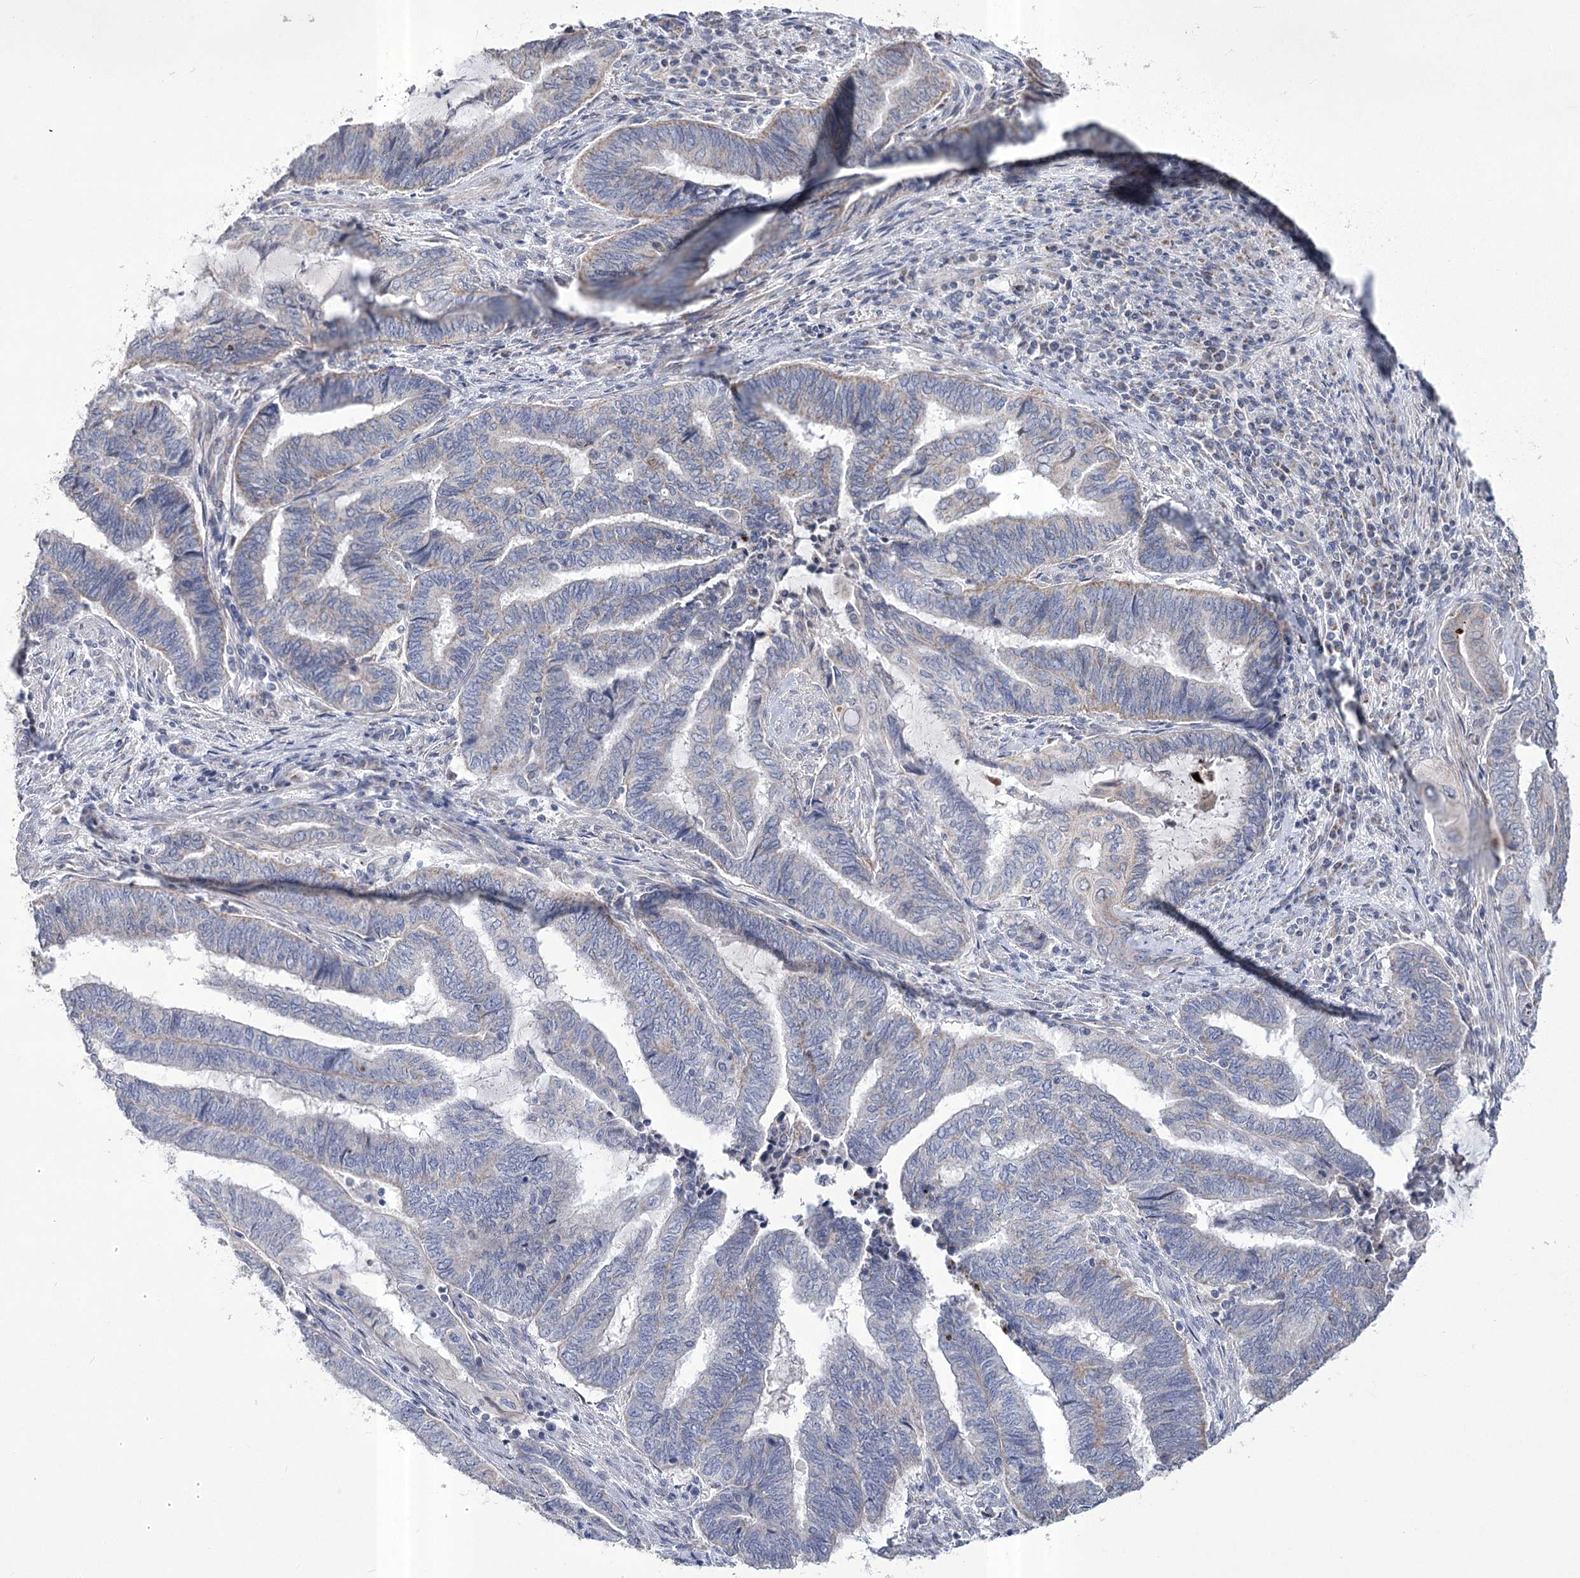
{"staining": {"intensity": "negative", "quantity": "none", "location": "none"}, "tissue": "endometrial cancer", "cell_type": "Tumor cells", "image_type": "cancer", "snomed": [{"axis": "morphology", "description": "Adenocarcinoma, NOS"}, {"axis": "topography", "description": "Uterus"}, {"axis": "topography", "description": "Endometrium"}], "caption": "Immunohistochemistry histopathology image of neoplastic tissue: human endometrial adenocarcinoma stained with DAB (3,3'-diaminobenzidine) shows no significant protein positivity in tumor cells. Brightfield microscopy of IHC stained with DAB (3,3'-diaminobenzidine) (brown) and hematoxylin (blue), captured at high magnification.", "gene": "PDHB", "patient": {"sex": "female", "age": 70}}